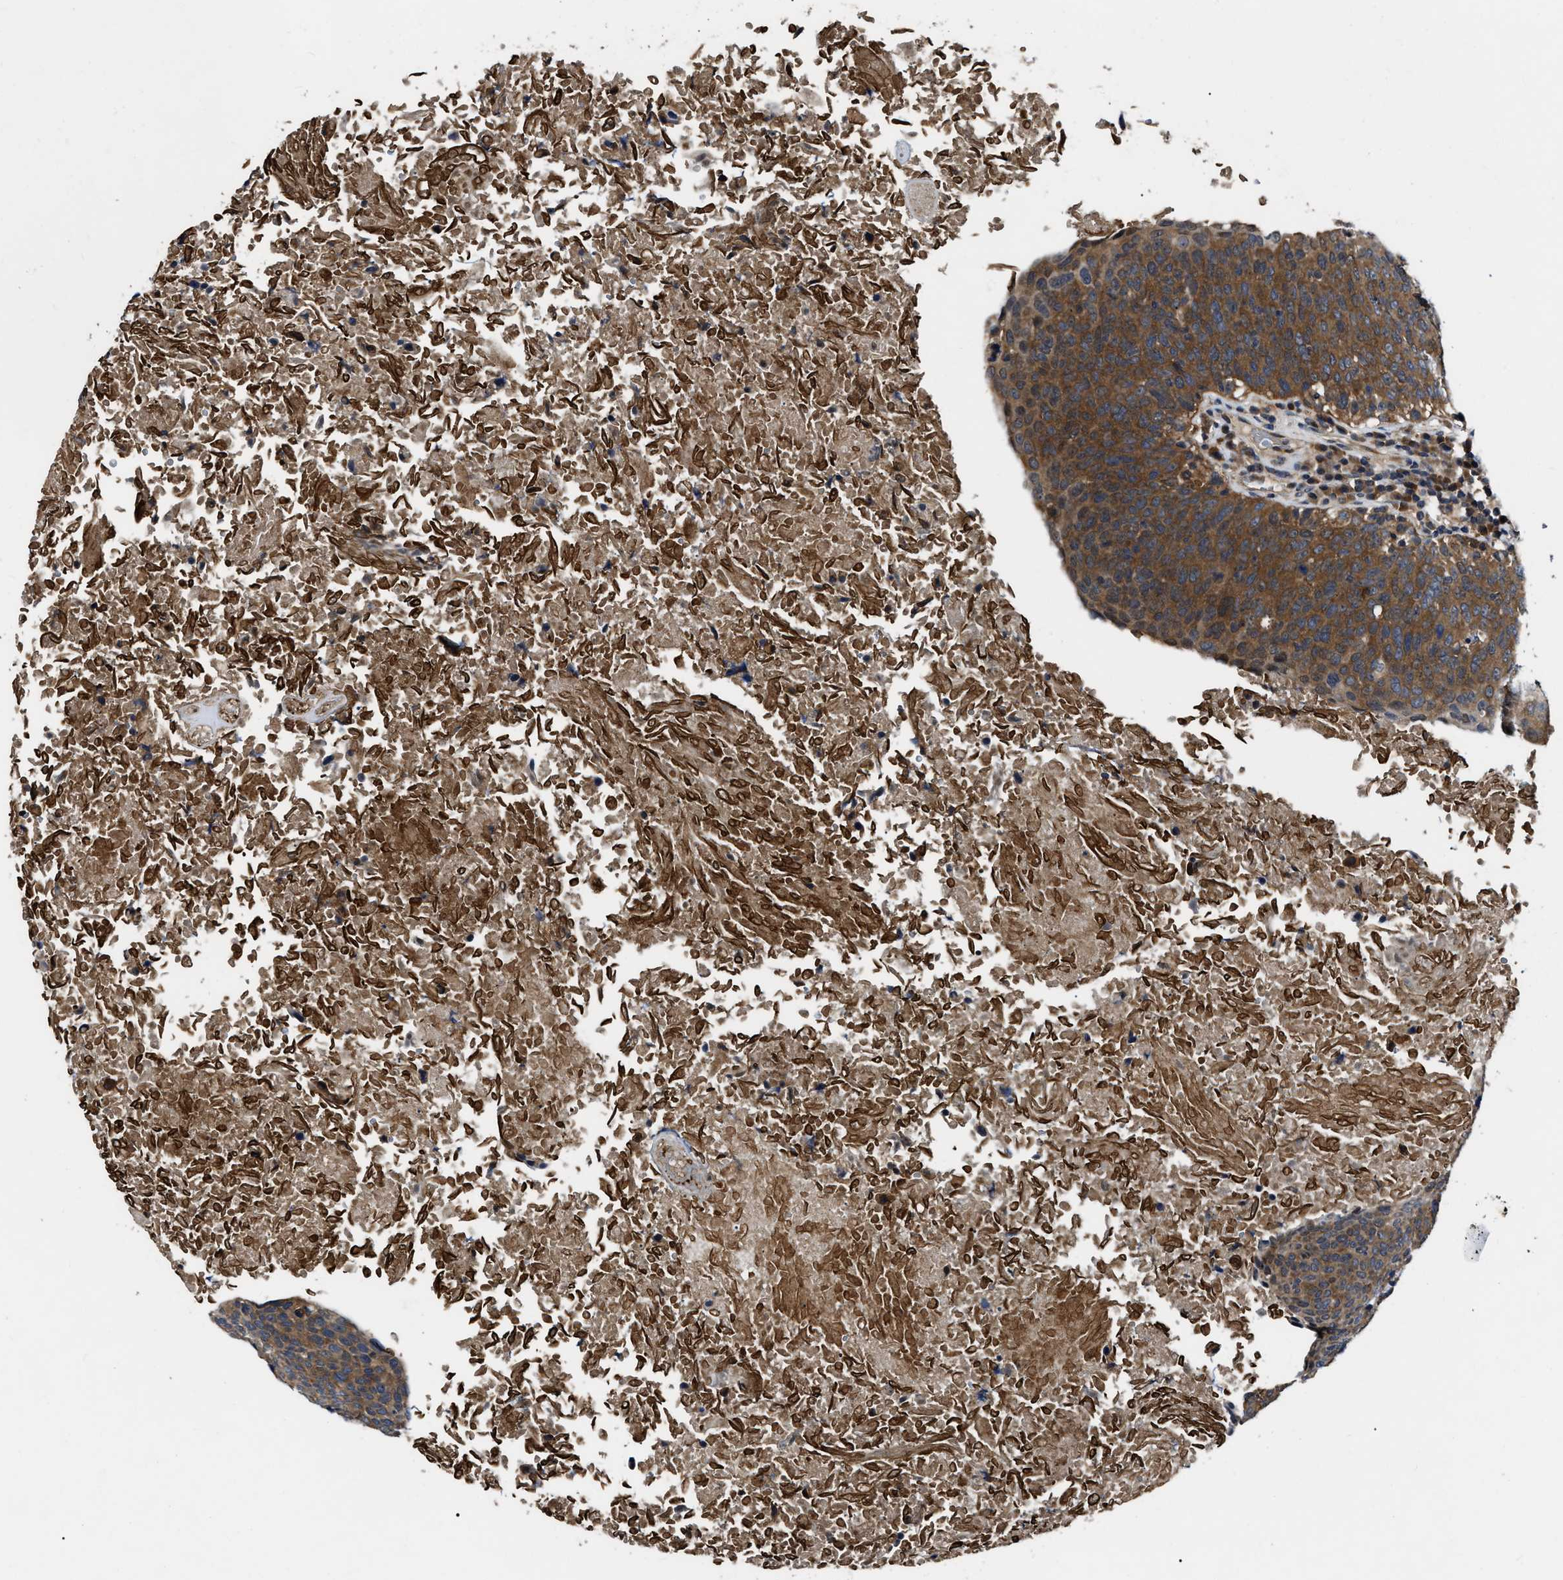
{"staining": {"intensity": "strong", "quantity": ">75%", "location": "cytoplasmic/membranous"}, "tissue": "head and neck cancer", "cell_type": "Tumor cells", "image_type": "cancer", "snomed": [{"axis": "morphology", "description": "Squamous cell carcinoma, NOS"}, {"axis": "morphology", "description": "Squamous cell carcinoma, metastatic, NOS"}, {"axis": "topography", "description": "Lymph node"}, {"axis": "topography", "description": "Head-Neck"}], "caption": "Approximately >75% of tumor cells in human squamous cell carcinoma (head and neck) display strong cytoplasmic/membranous protein positivity as visualized by brown immunohistochemical staining.", "gene": "GET4", "patient": {"sex": "male", "age": 62}}